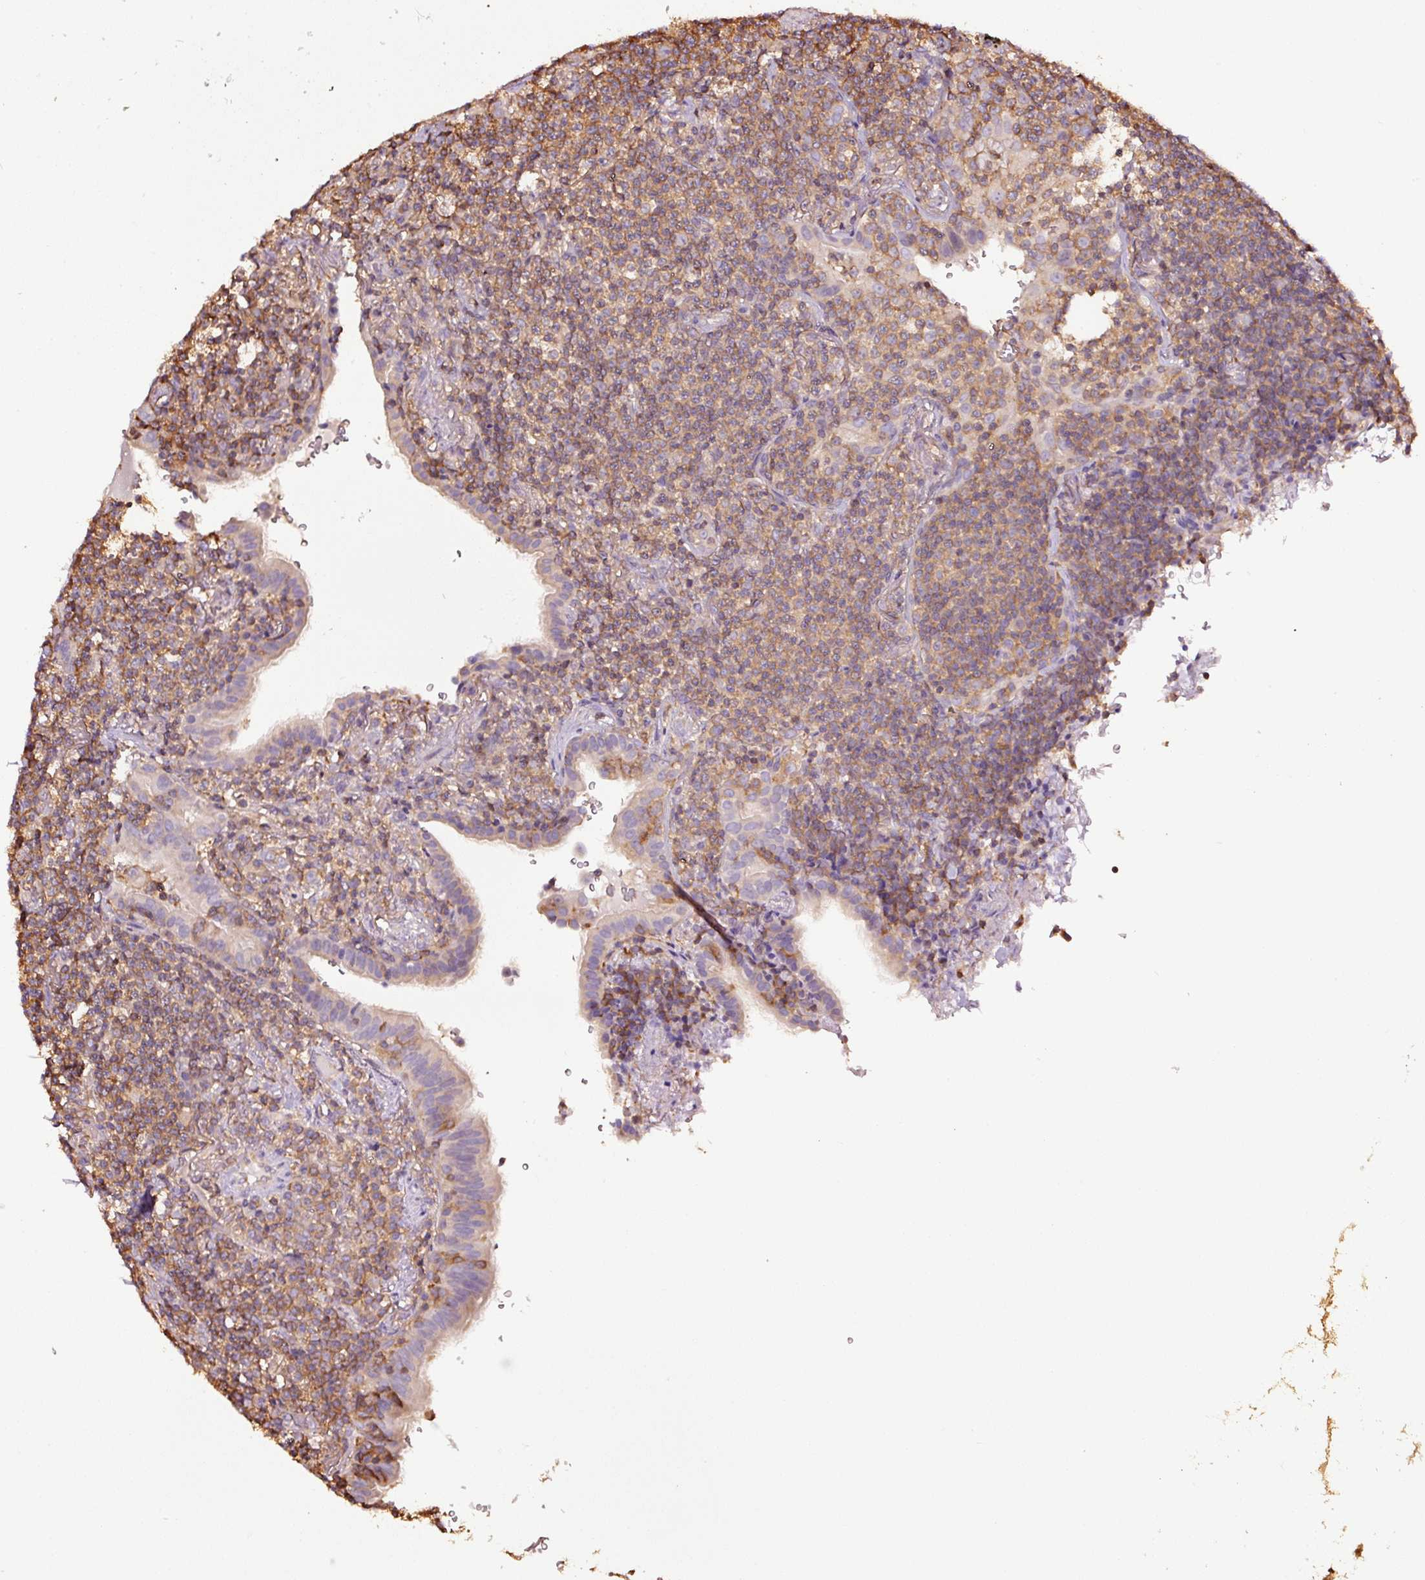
{"staining": {"intensity": "moderate", "quantity": "25%-75%", "location": "cytoplasmic/membranous"}, "tissue": "lymphoma", "cell_type": "Tumor cells", "image_type": "cancer", "snomed": [{"axis": "morphology", "description": "Malignant lymphoma, non-Hodgkin's type, Low grade"}, {"axis": "topography", "description": "Lung"}], "caption": "The immunohistochemical stain labels moderate cytoplasmic/membranous staining in tumor cells of malignant lymphoma, non-Hodgkin's type (low-grade) tissue. The protein of interest is stained brown, and the nuclei are stained in blue (DAB IHC with brightfield microscopy, high magnification).", "gene": "METAP1", "patient": {"sex": "female", "age": 71}}